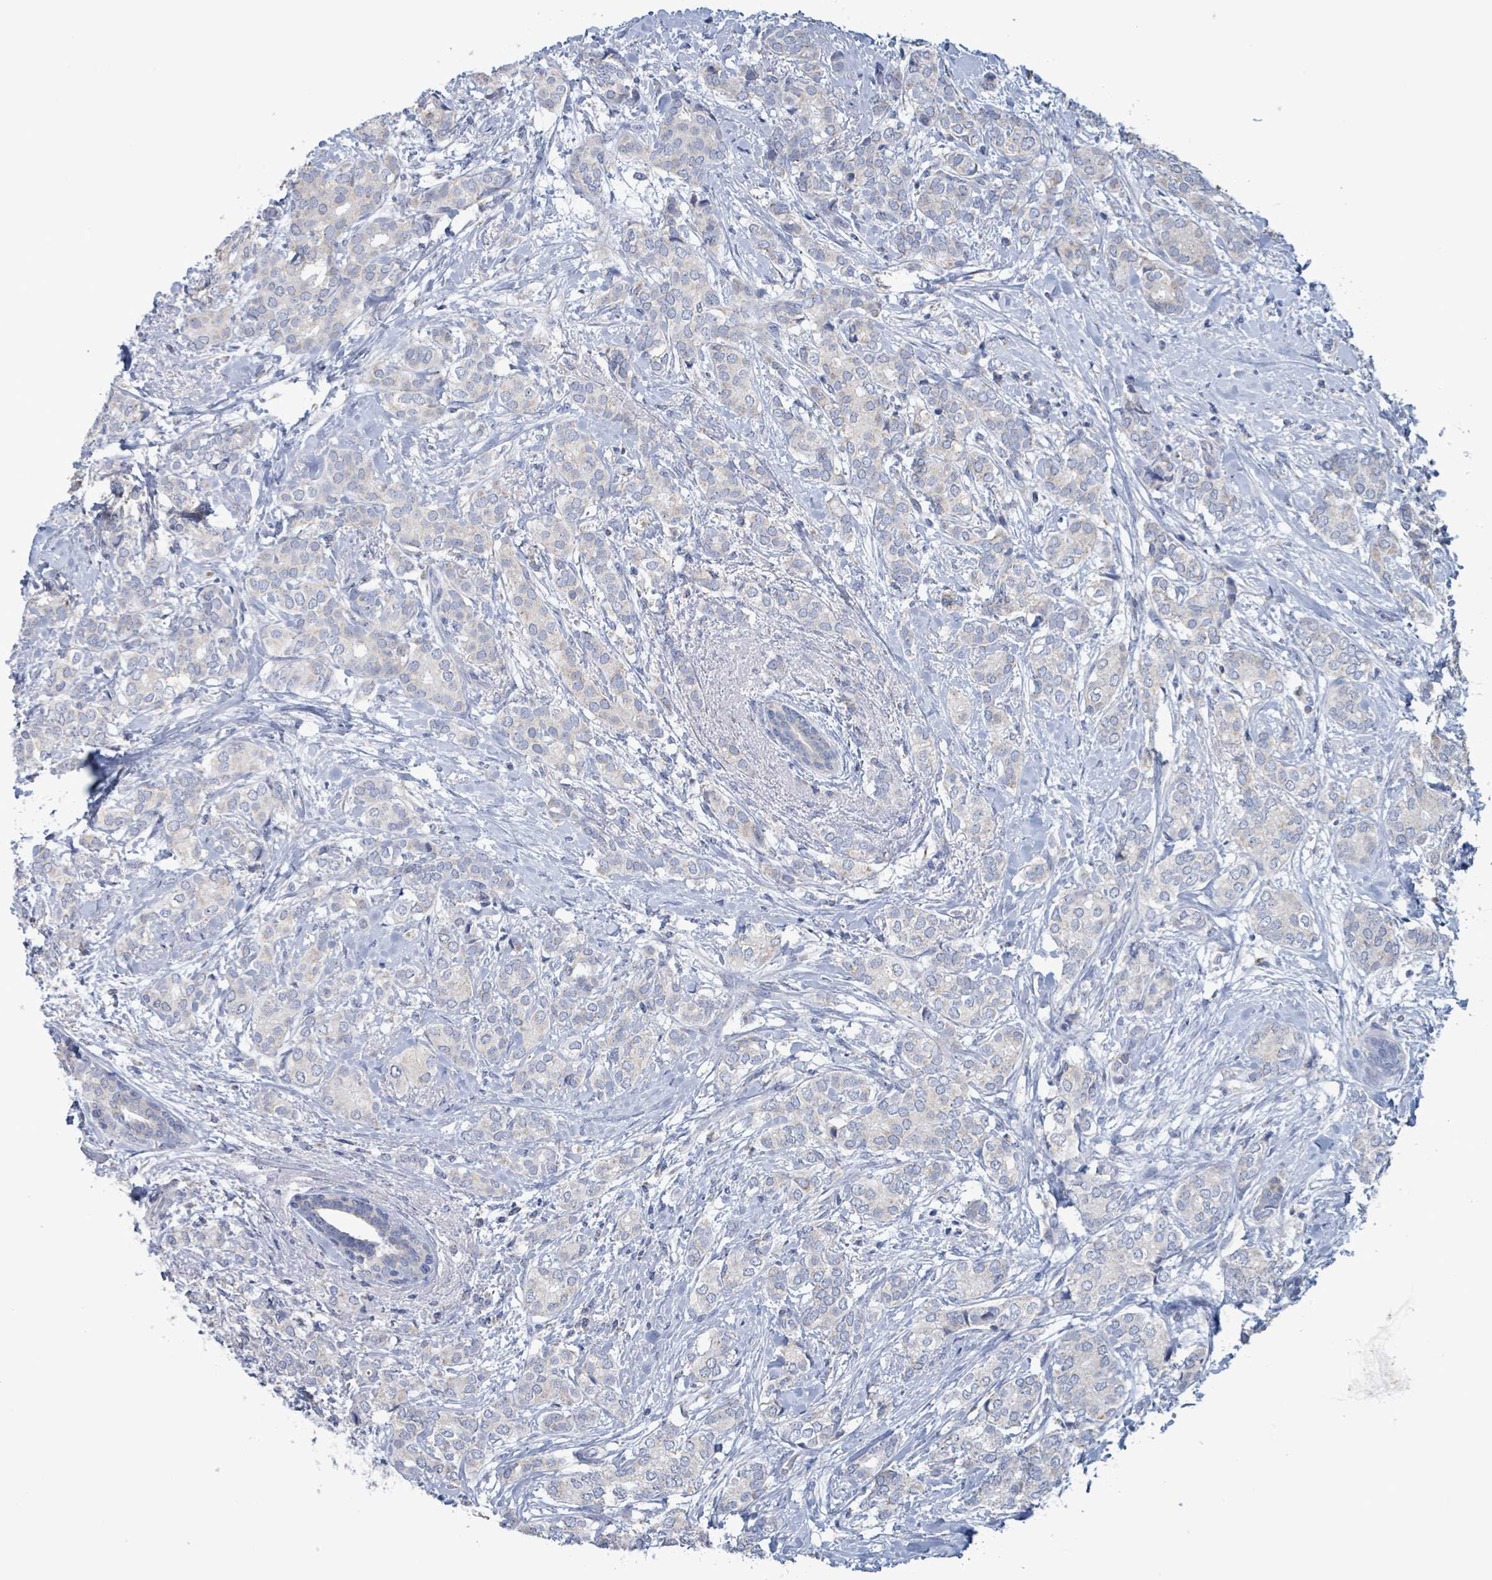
{"staining": {"intensity": "negative", "quantity": "none", "location": "none"}, "tissue": "breast cancer", "cell_type": "Tumor cells", "image_type": "cancer", "snomed": [{"axis": "morphology", "description": "Duct carcinoma"}, {"axis": "topography", "description": "Breast"}], "caption": "A photomicrograph of breast intraductal carcinoma stained for a protein displays no brown staining in tumor cells.", "gene": "AKR1C4", "patient": {"sex": "female", "age": 73}}